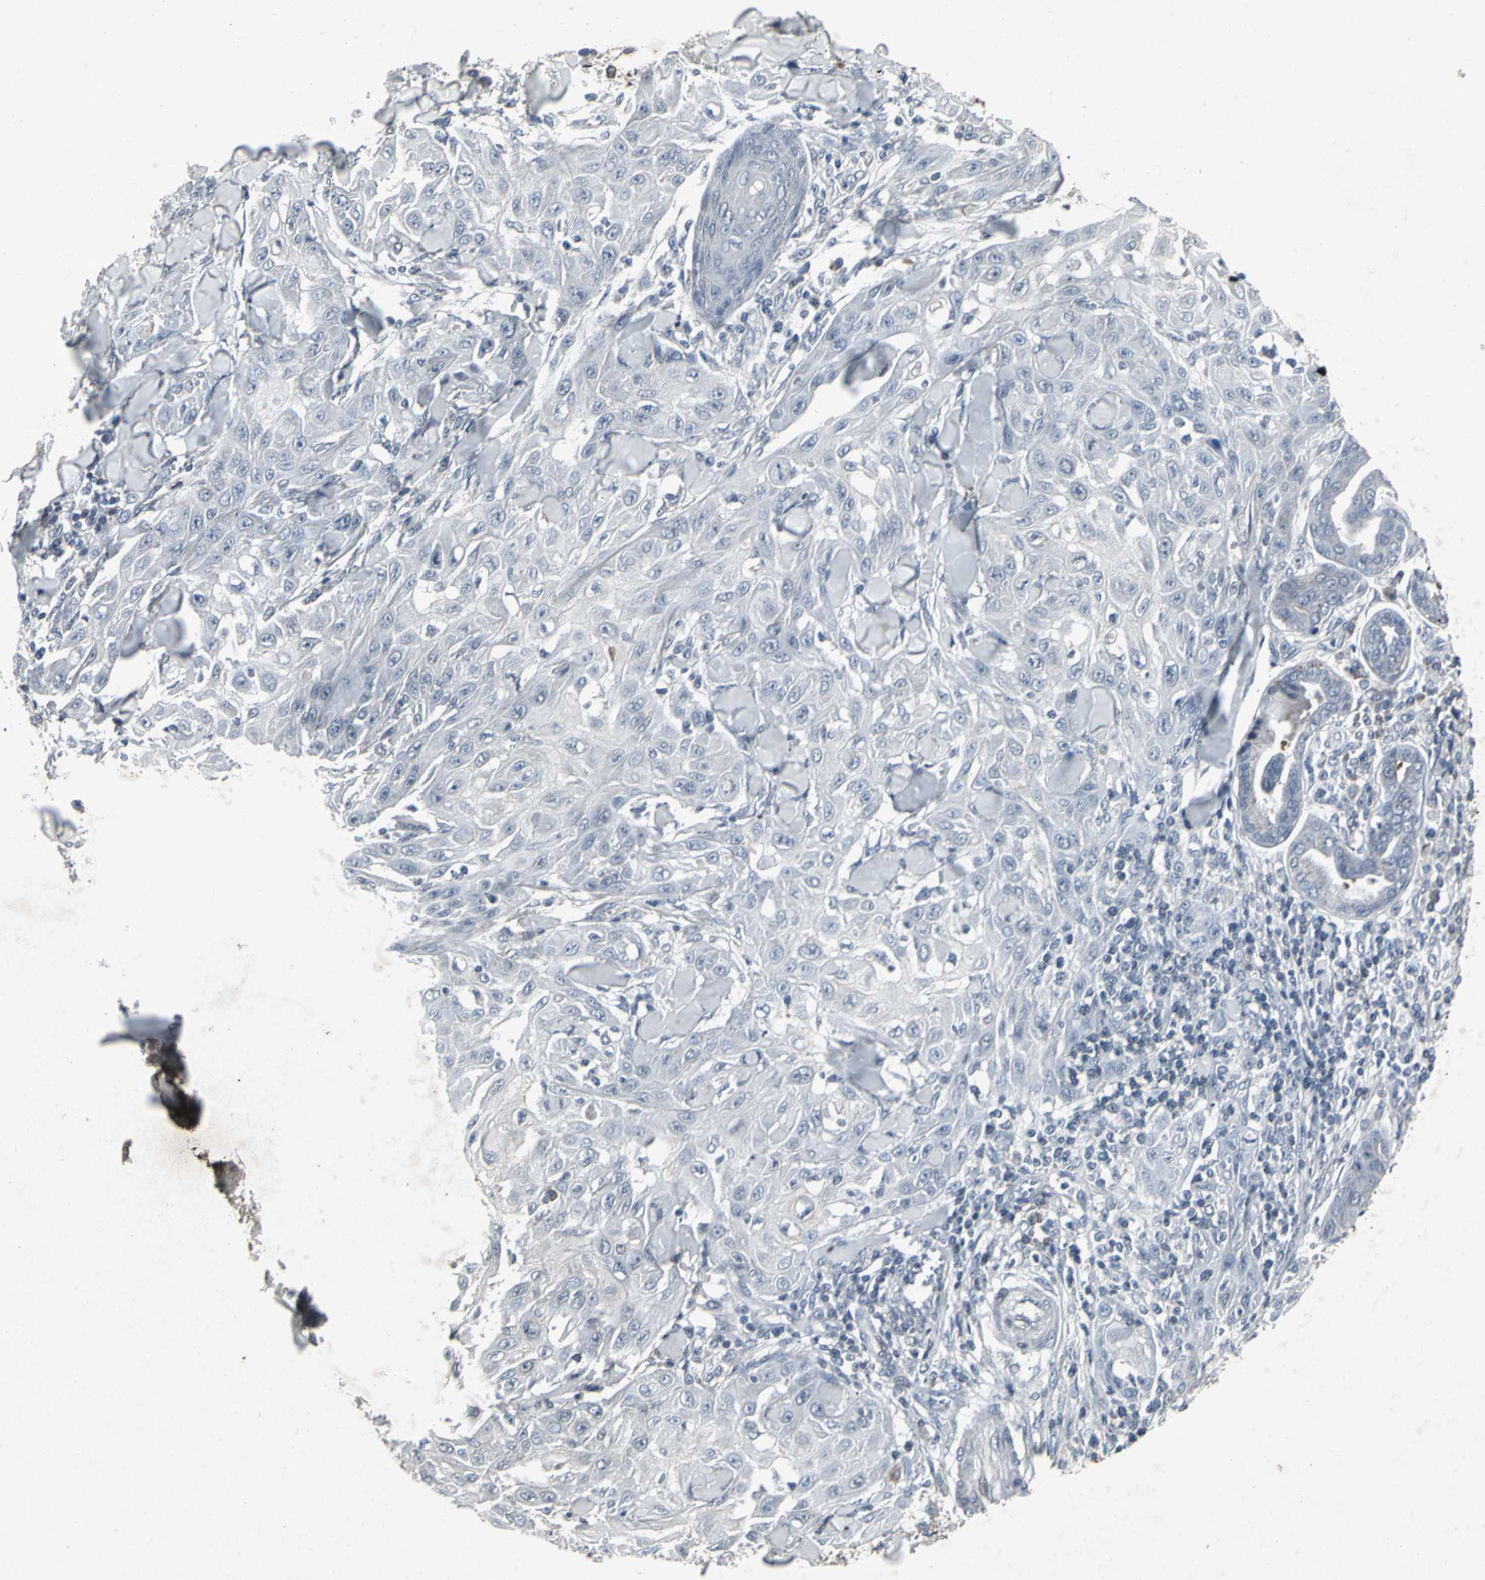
{"staining": {"intensity": "negative", "quantity": "none", "location": "none"}, "tissue": "skin cancer", "cell_type": "Tumor cells", "image_type": "cancer", "snomed": [{"axis": "morphology", "description": "Squamous cell carcinoma, NOS"}, {"axis": "topography", "description": "Skin"}], "caption": "Immunohistochemistry of skin cancer (squamous cell carcinoma) reveals no expression in tumor cells.", "gene": "BMP4", "patient": {"sex": "male", "age": 24}}